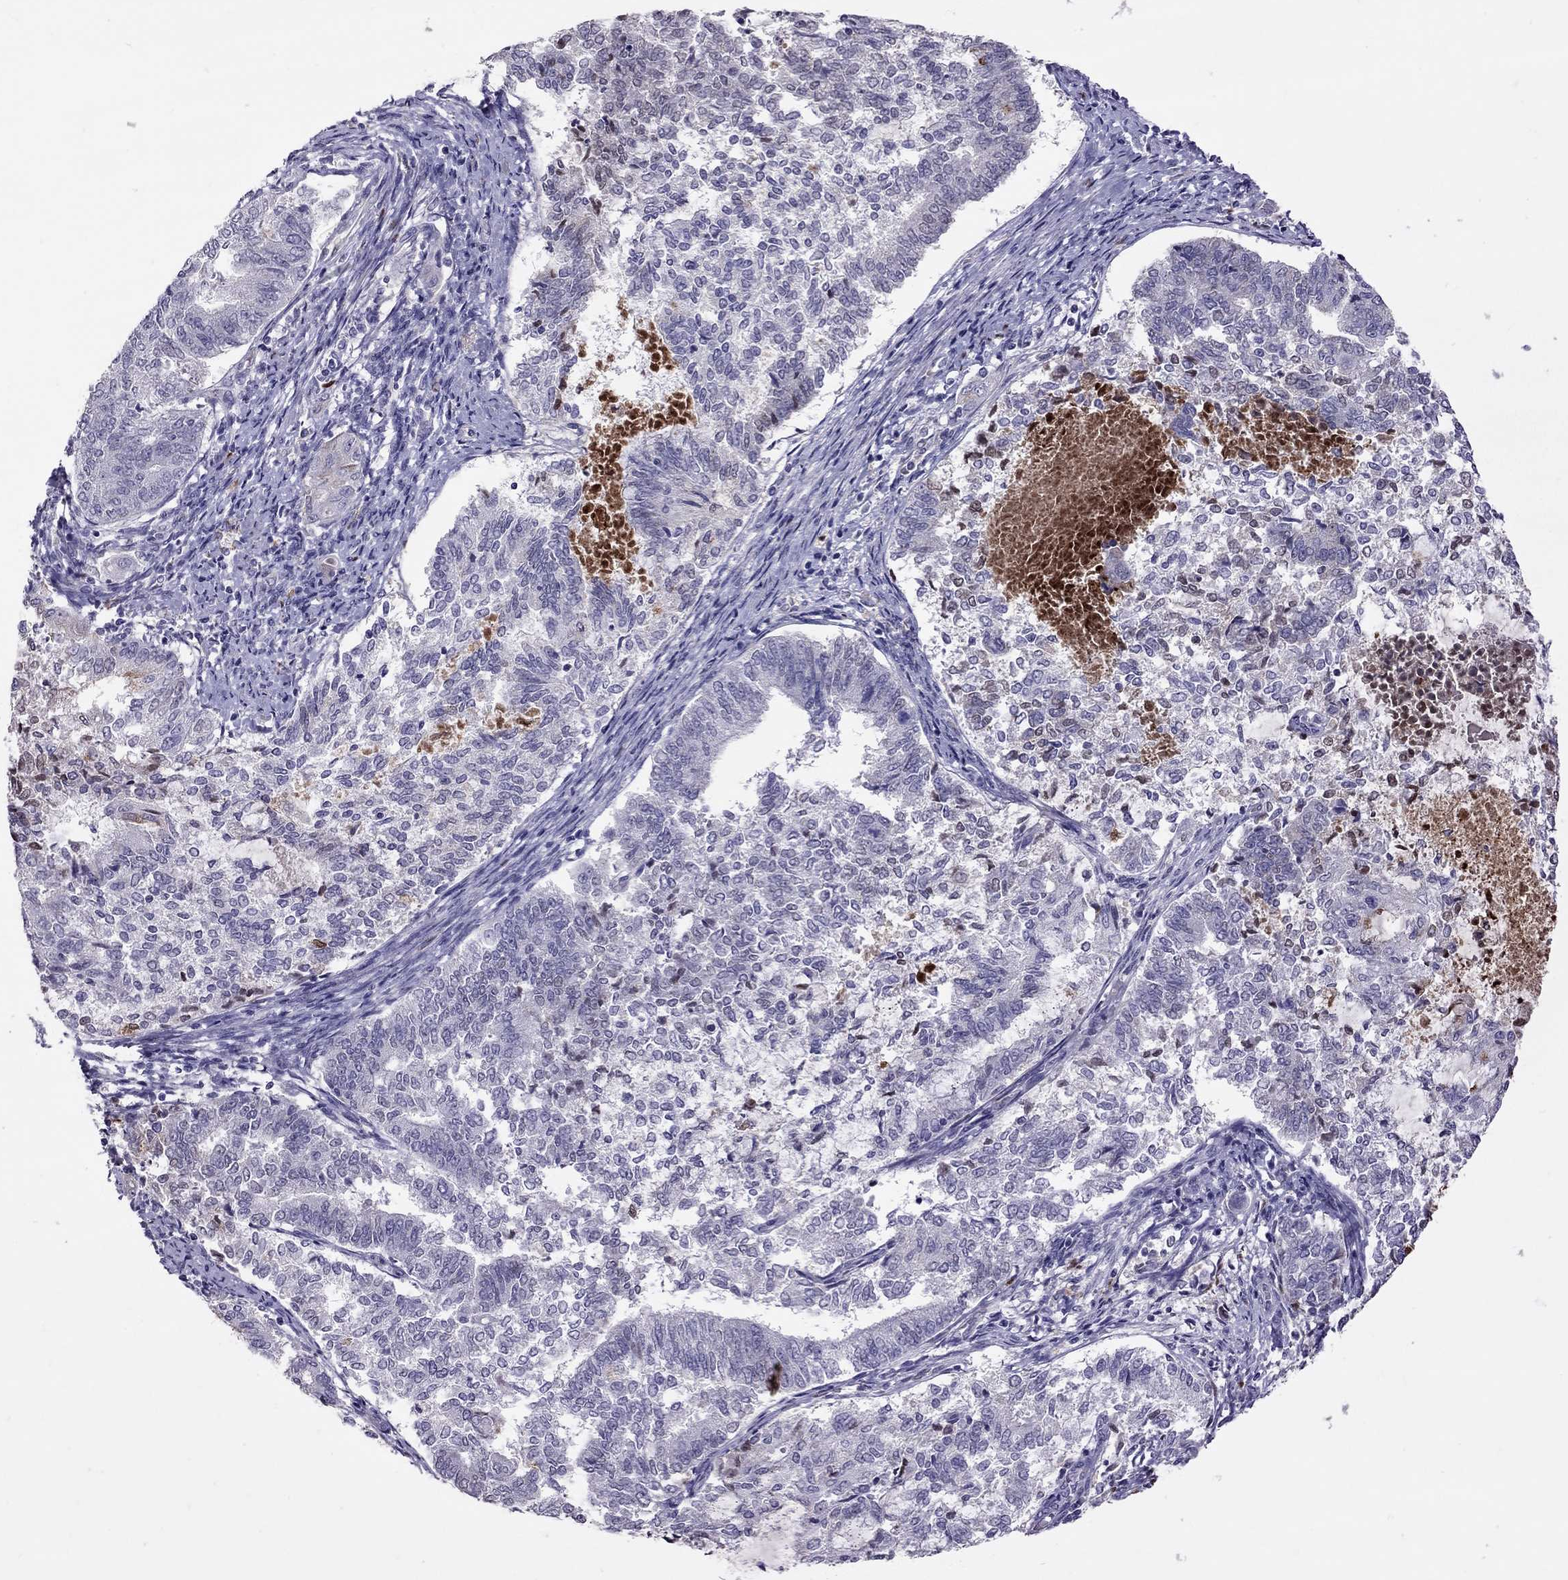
{"staining": {"intensity": "negative", "quantity": "none", "location": "none"}, "tissue": "endometrial cancer", "cell_type": "Tumor cells", "image_type": "cancer", "snomed": [{"axis": "morphology", "description": "Adenocarcinoma, NOS"}, {"axis": "topography", "description": "Endometrium"}], "caption": "This is an immunohistochemistry (IHC) micrograph of human endometrial adenocarcinoma. There is no staining in tumor cells.", "gene": "SERPINA3", "patient": {"sex": "female", "age": 65}}